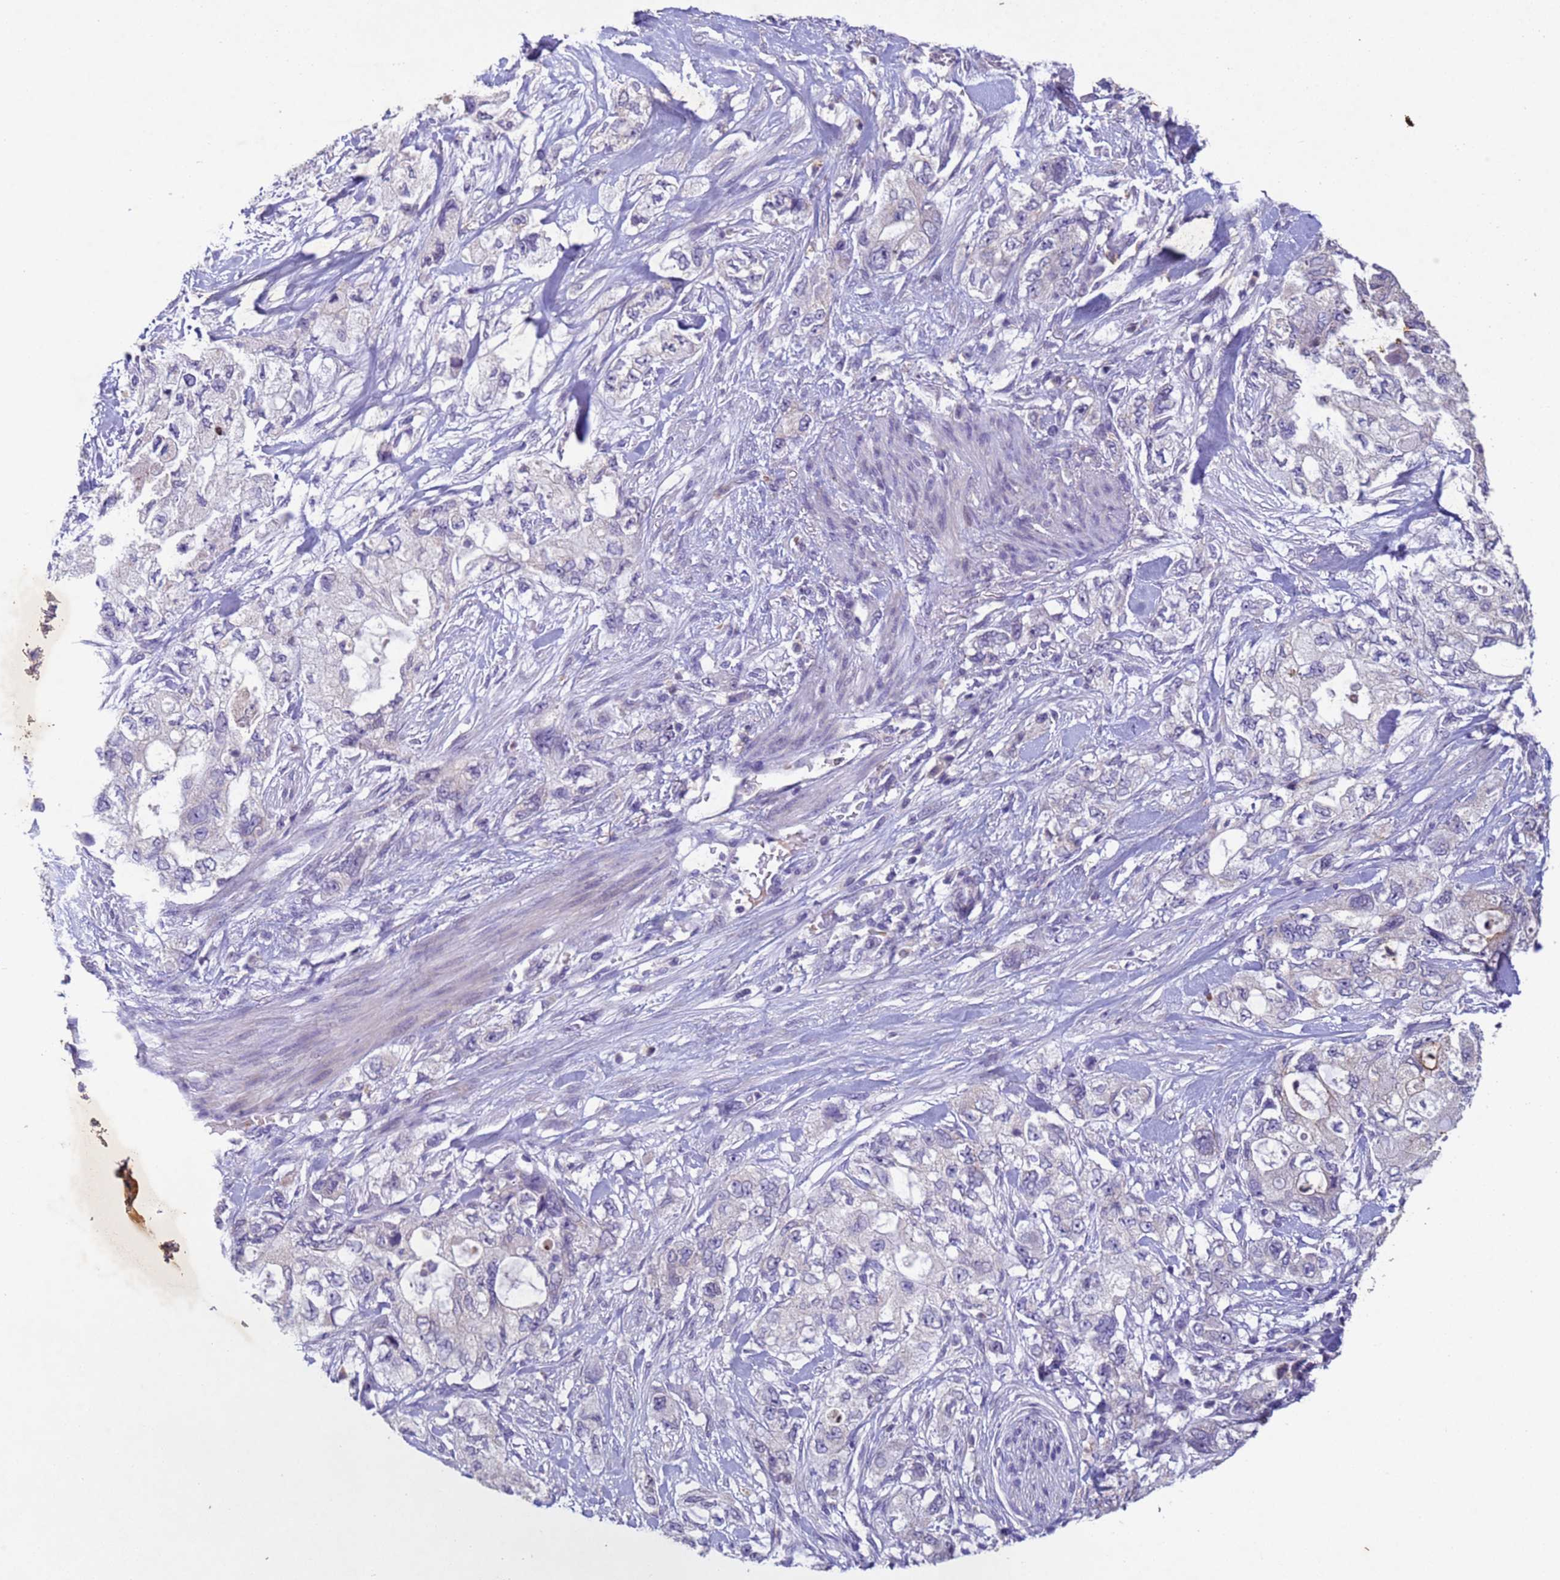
{"staining": {"intensity": "negative", "quantity": "none", "location": "none"}, "tissue": "pancreatic cancer", "cell_type": "Tumor cells", "image_type": "cancer", "snomed": [{"axis": "morphology", "description": "Adenocarcinoma, NOS"}, {"axis": "topography", "description": "Pancreas"}], "caption": "IHC histopathology image of neoplastic tissue: human pancreatic cancer stained with DAB (3,3'-diaminobenzidine) displays no significant protein staining in tumor cells.", "gene": "NLRP11", "patient": {"sex": "female", "age": 73}}